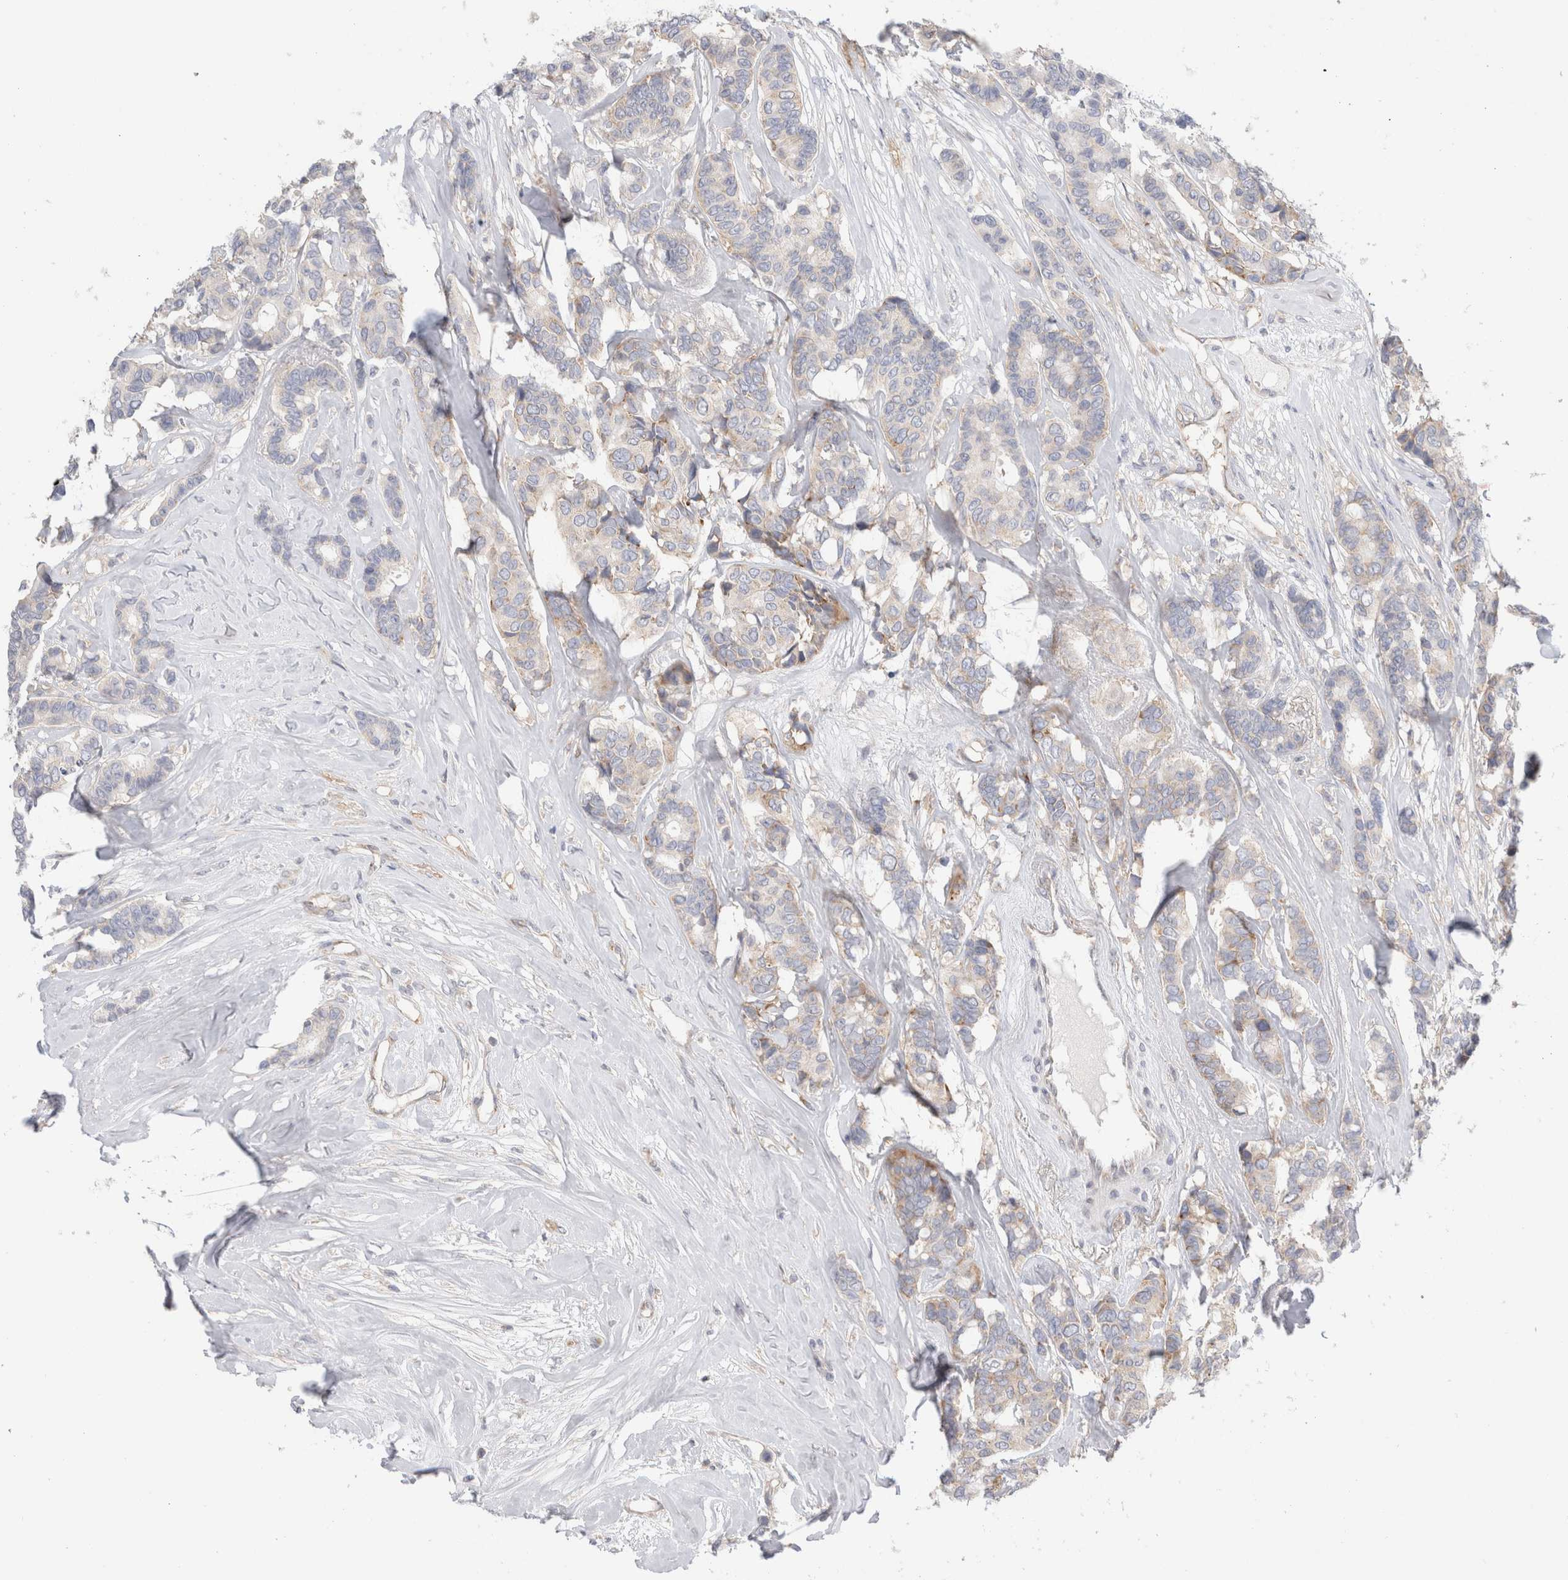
{"staining": {"intensity": "weak", "quantity": "<25%", "location": "cytoplasmic/membranous"}, "tissue": "breast cancer", "cell_type": "Tumor cells", "image_type": "cancer", "snomed": [{"axis": "morphology", "description": "Duct carcinoma"}, {"axis": "topography", "description": "Breast"}], "caption": "Micrograph shows no protein positivity in tumor cells of breast cancer (intraductal carcinoma) tissue.", "gene": "ZNF23", "patient": {"sex": "female", "age": 87}}